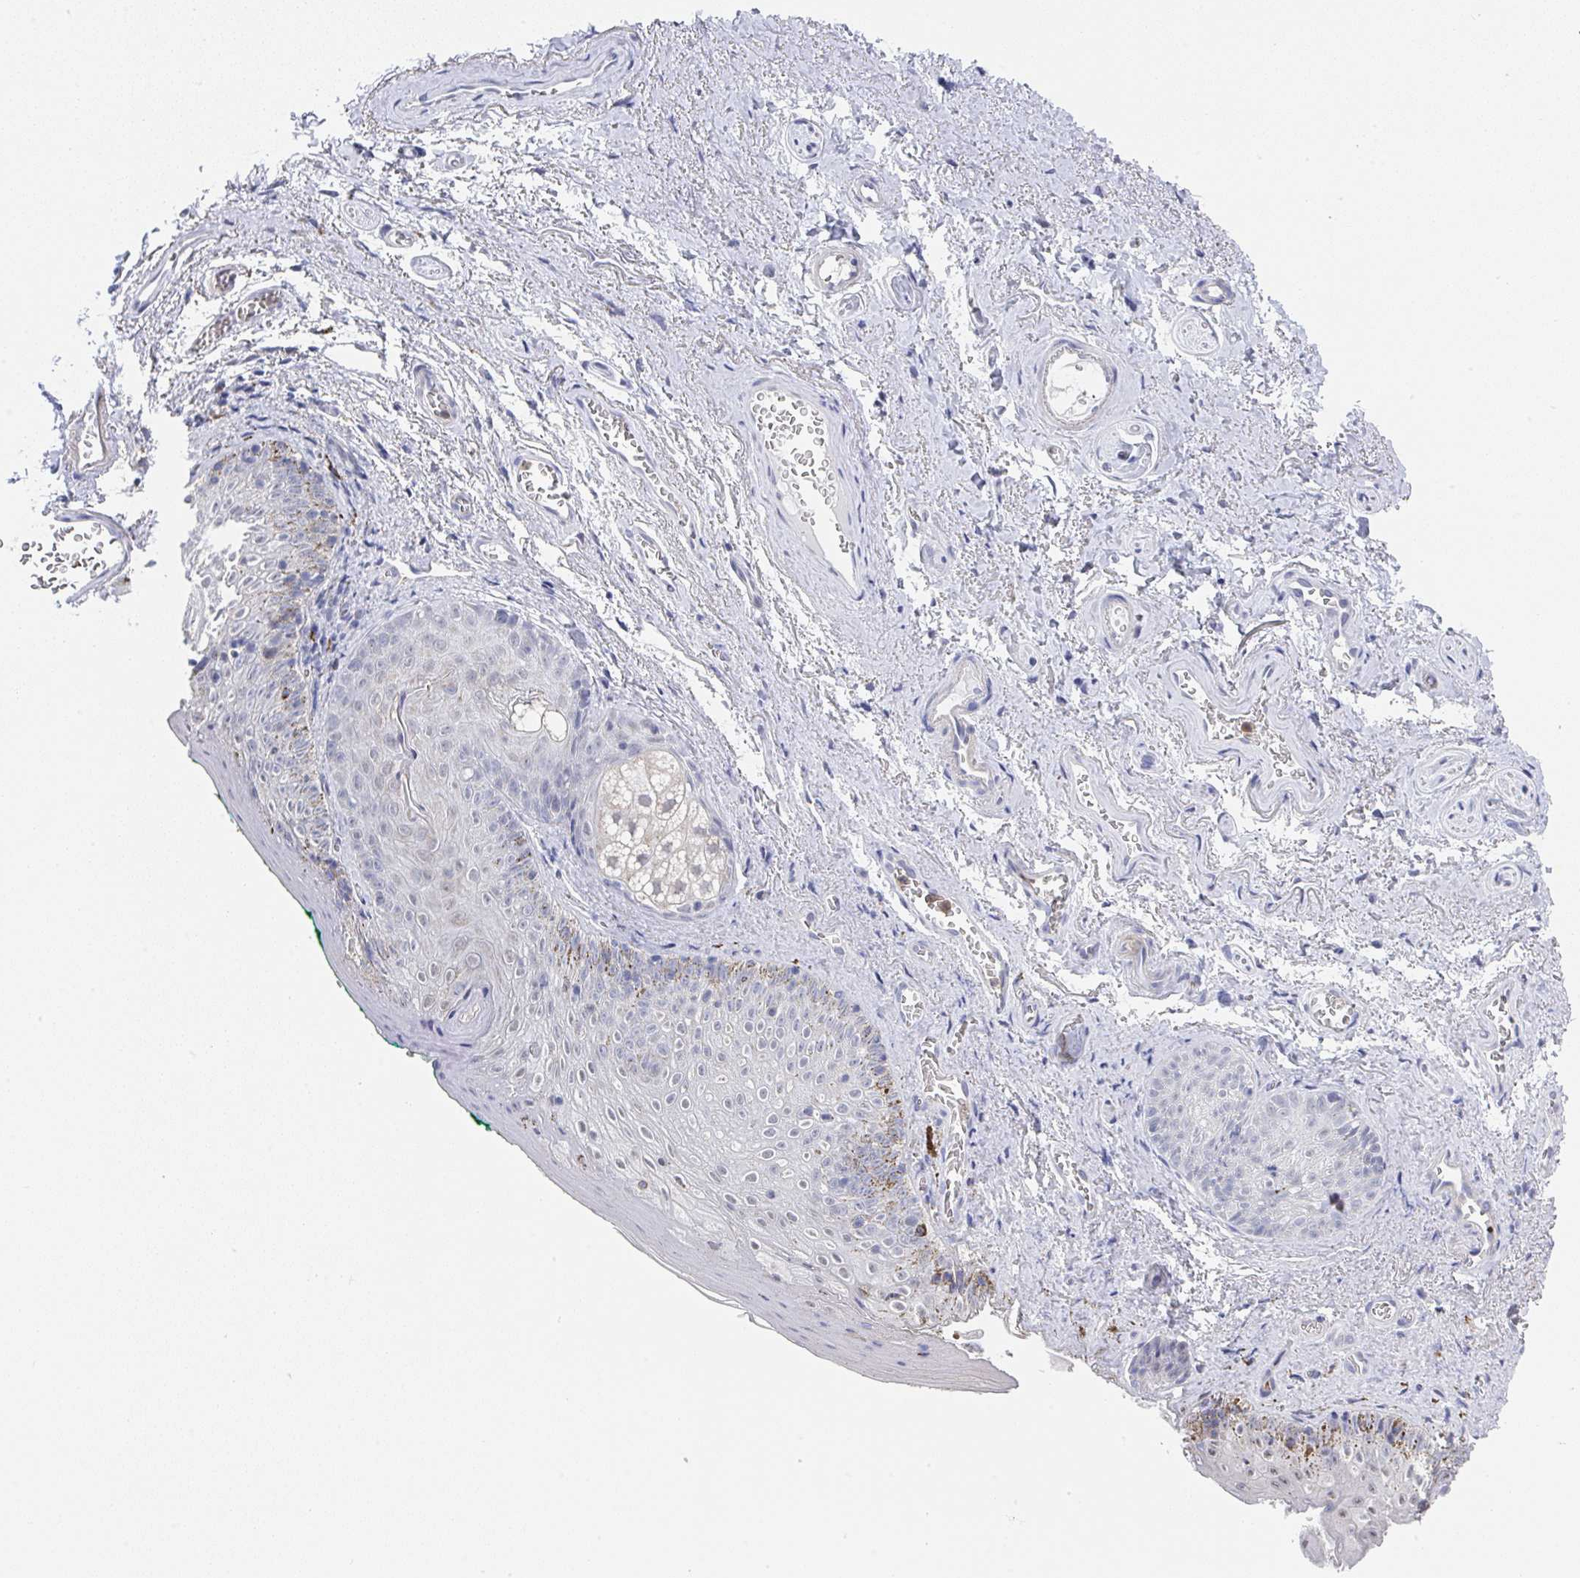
{"staining": {"intensity": "negative", "quantity": "none", "location": "none"}, "tissue": "vagina", "cell_type": "Squamous epithelial cells", "image_type": "normal", "snomed": [{"axis": "morphology", "description": "Normal tissue, NOS"}, {"axis": "topography", "description": "Vulva"}, {"axis": "topography", "description": "Vagina"}, {"axis": "topography", "description": "Peripheral nerve tissue"}], "caption": "The image demonstrates no significant expression in squamous epithelial cells of vagina.", "gene": "NCF1", "patient": {"sex": "female", "age": 66}}